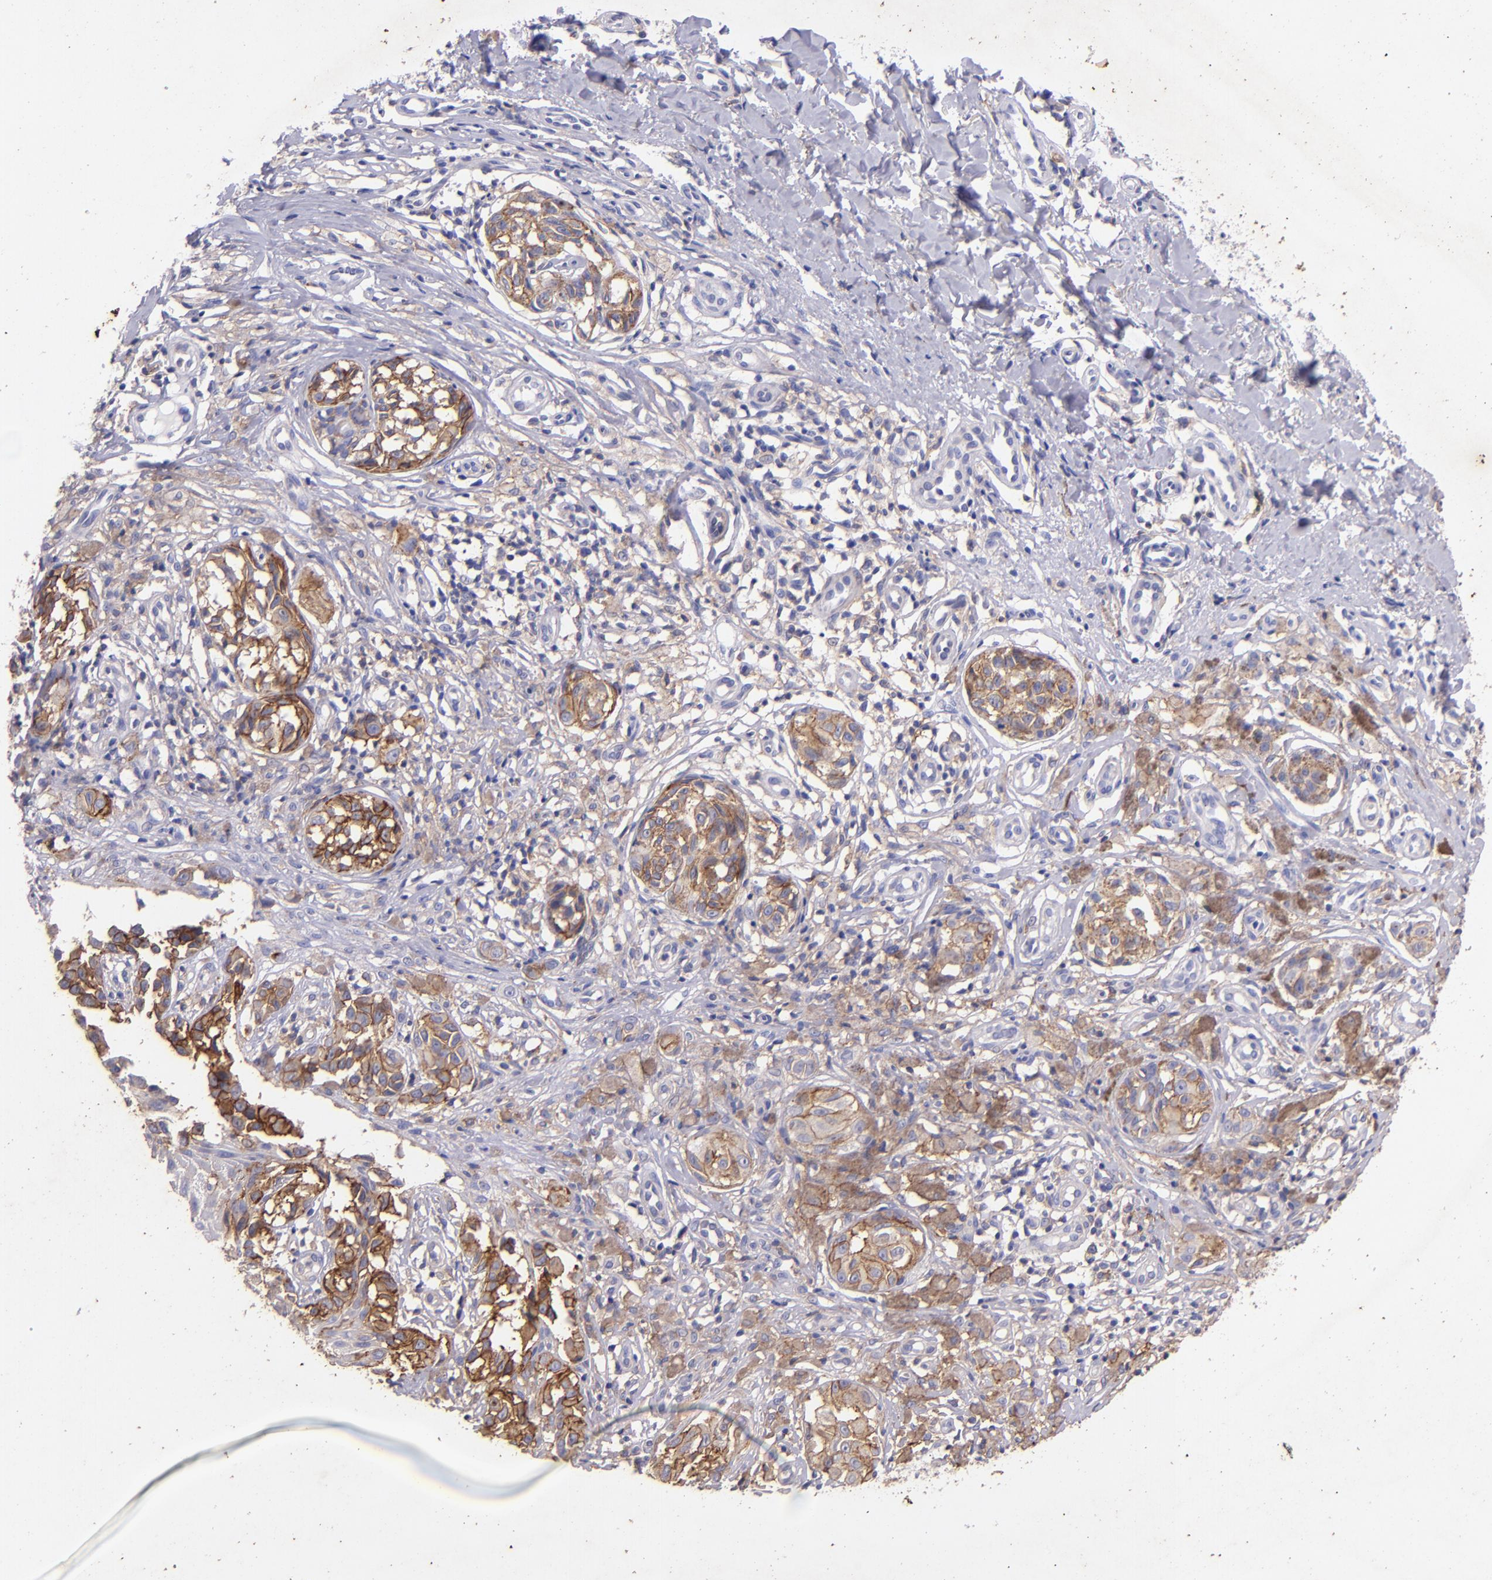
{"staining": {"intensity": "strong", "quantity": ">75%", "location": "cytoplasmic/membranous"}, "tissue": "melanoma", "cell_type": "Tumor cells", "image_type": "cancer", "snomed": [{"axis": "morphology", "description": "Malignant melanoma, NOS"}, {"axis": "topography", "description": "Skin"}], "caption": "The photomicrograph reveals immunohistochemical staining of malignant melanoma. There is strong cytoplasmic/membranous expression is appreciated in approximately >75% of tumor cells.", "gene": "RET", "patient": {"sex": "male", "age": 67}}